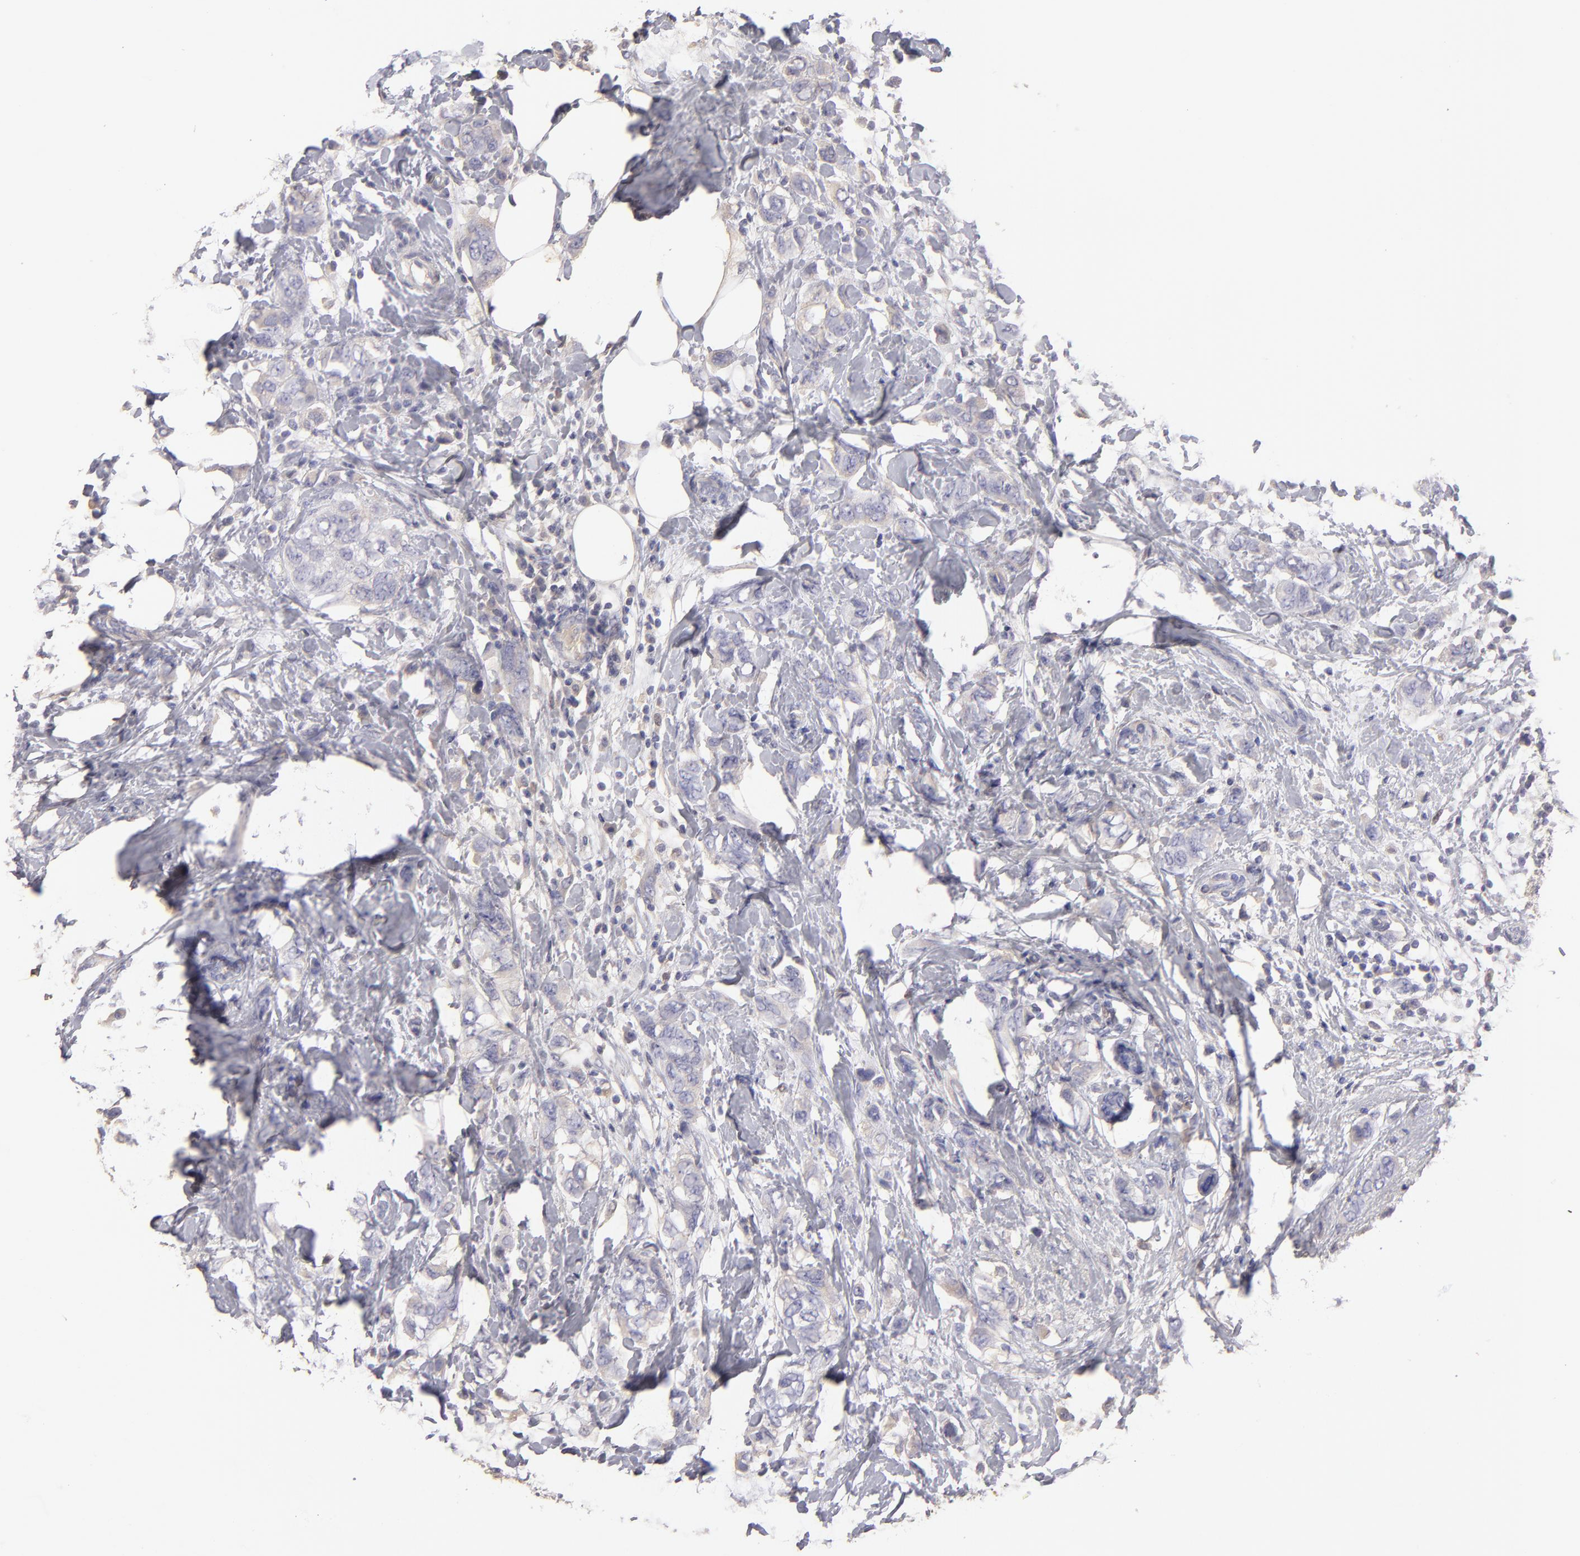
{"staining": {"intensity": "negative", "quantity": "none", "location": "none"}, "tissue": "breast cancer", "cell_type": "Tumor cells", "image_type": "cancer", "snomed": [{"axis": "morphology", "description": "Normal tissue, NOS"}, {"axis": "morphology", "description": "Duct carcinoma"}, {"axis": "topography", "description": "Breast"}], "caption": "Tumor cells show no significant protein staining in breast cancer.", "gene": "ABCC4", "patient": {"sex": "female", "age": 50}}